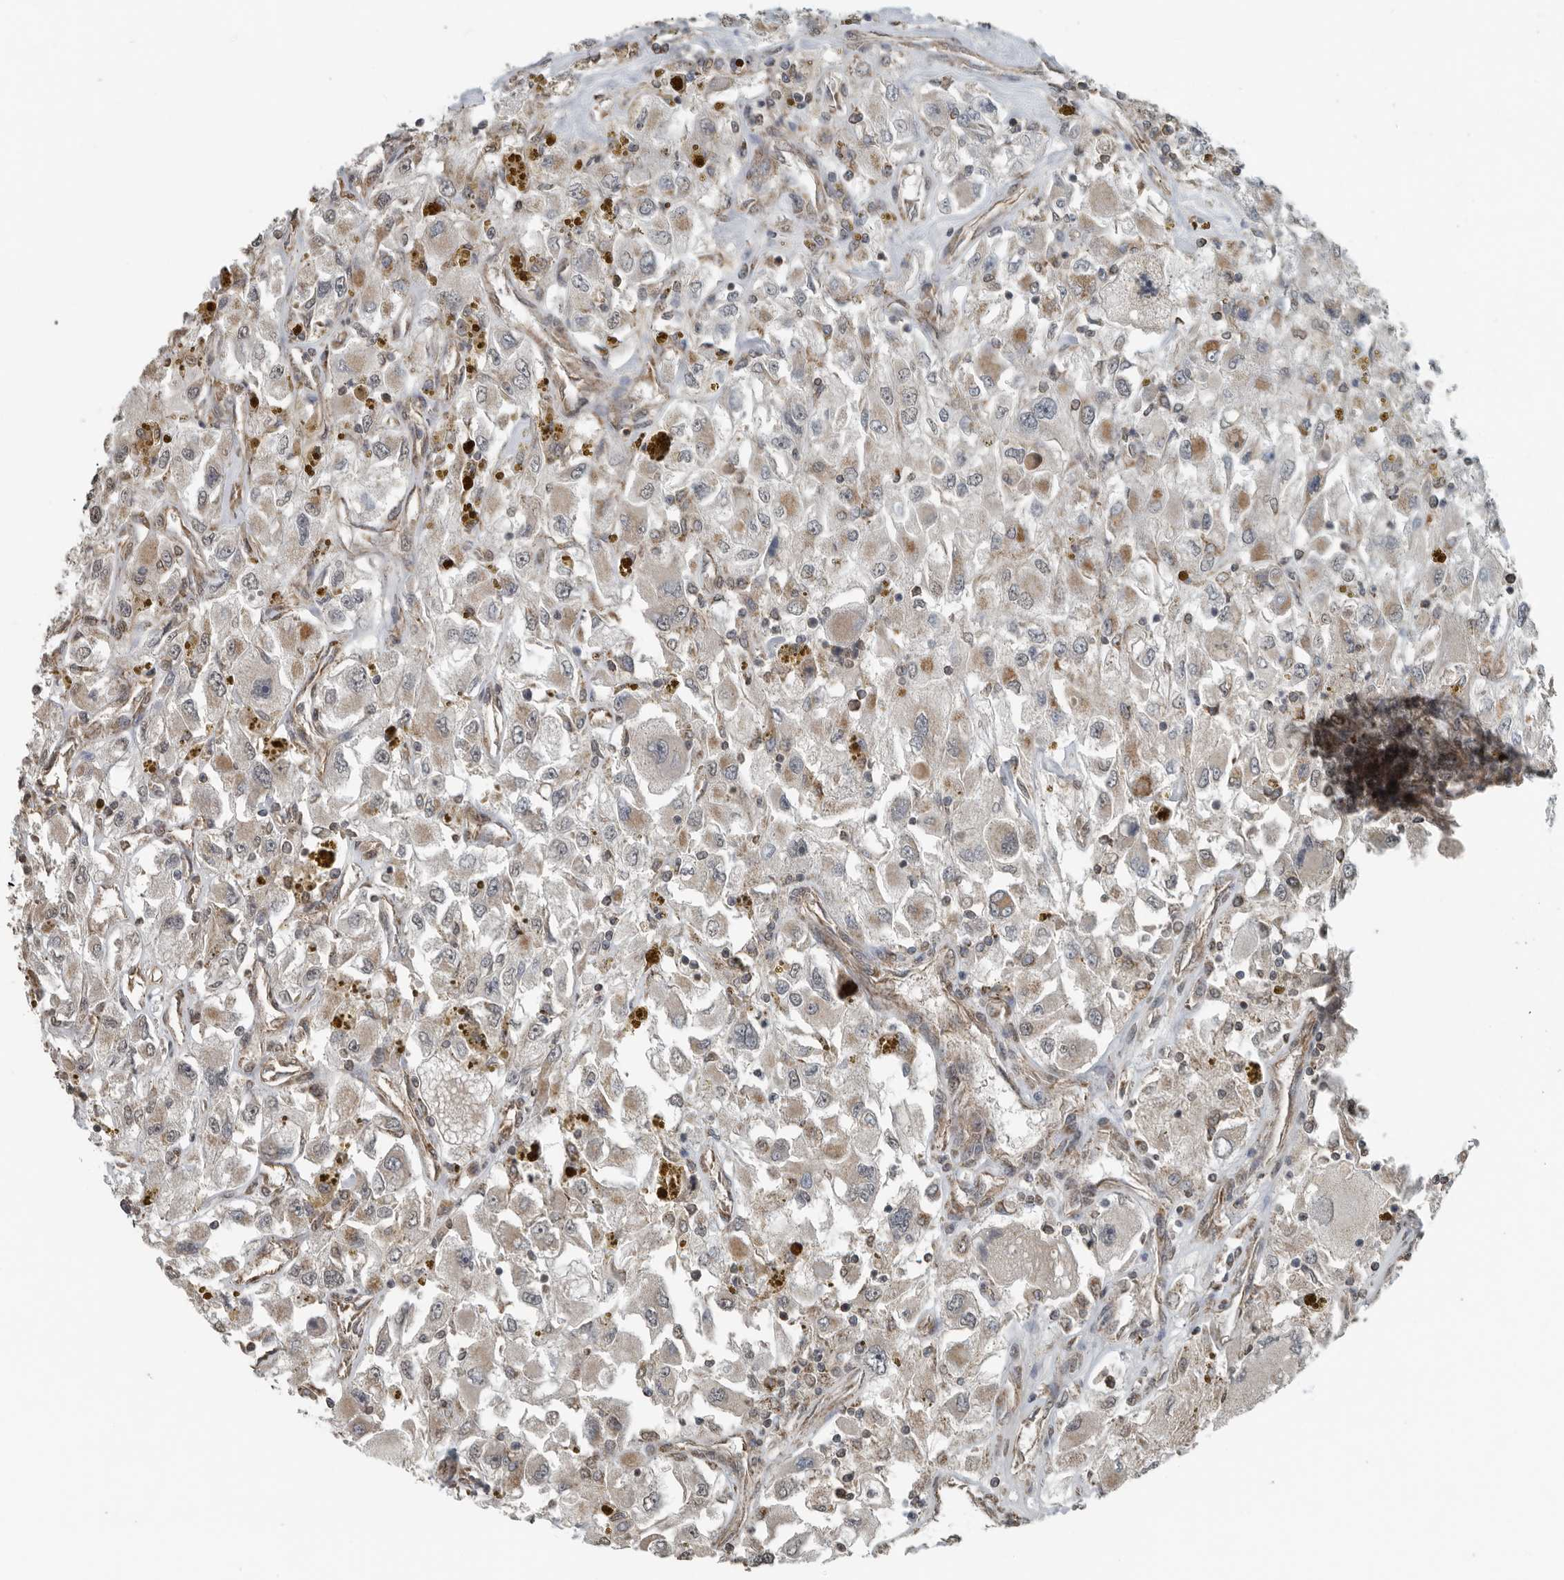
{"staining": {"intensity": "moderate", "quantity": "<25%", "location": "cytoplasmic/membranous"}, "tissue": "renal cancer", "cell_type": "Tumor cells", "image_type": "cancer", "snomed": [{"axis": "morphology", "description": "Adenocarcinoma, NOS"}, {"axis": "topography", "description": "Kidney"}], "caption": "A micrograph of renal adenocarcinoma stained for a protein displays moderate cytoplasmic/membranous brown staining in tumor cells. (brown staining indicates protein expression, while blue staining denotes nuclei).", "gene": "AFAP1", "patient": {"sex": "female", "age": 52}}